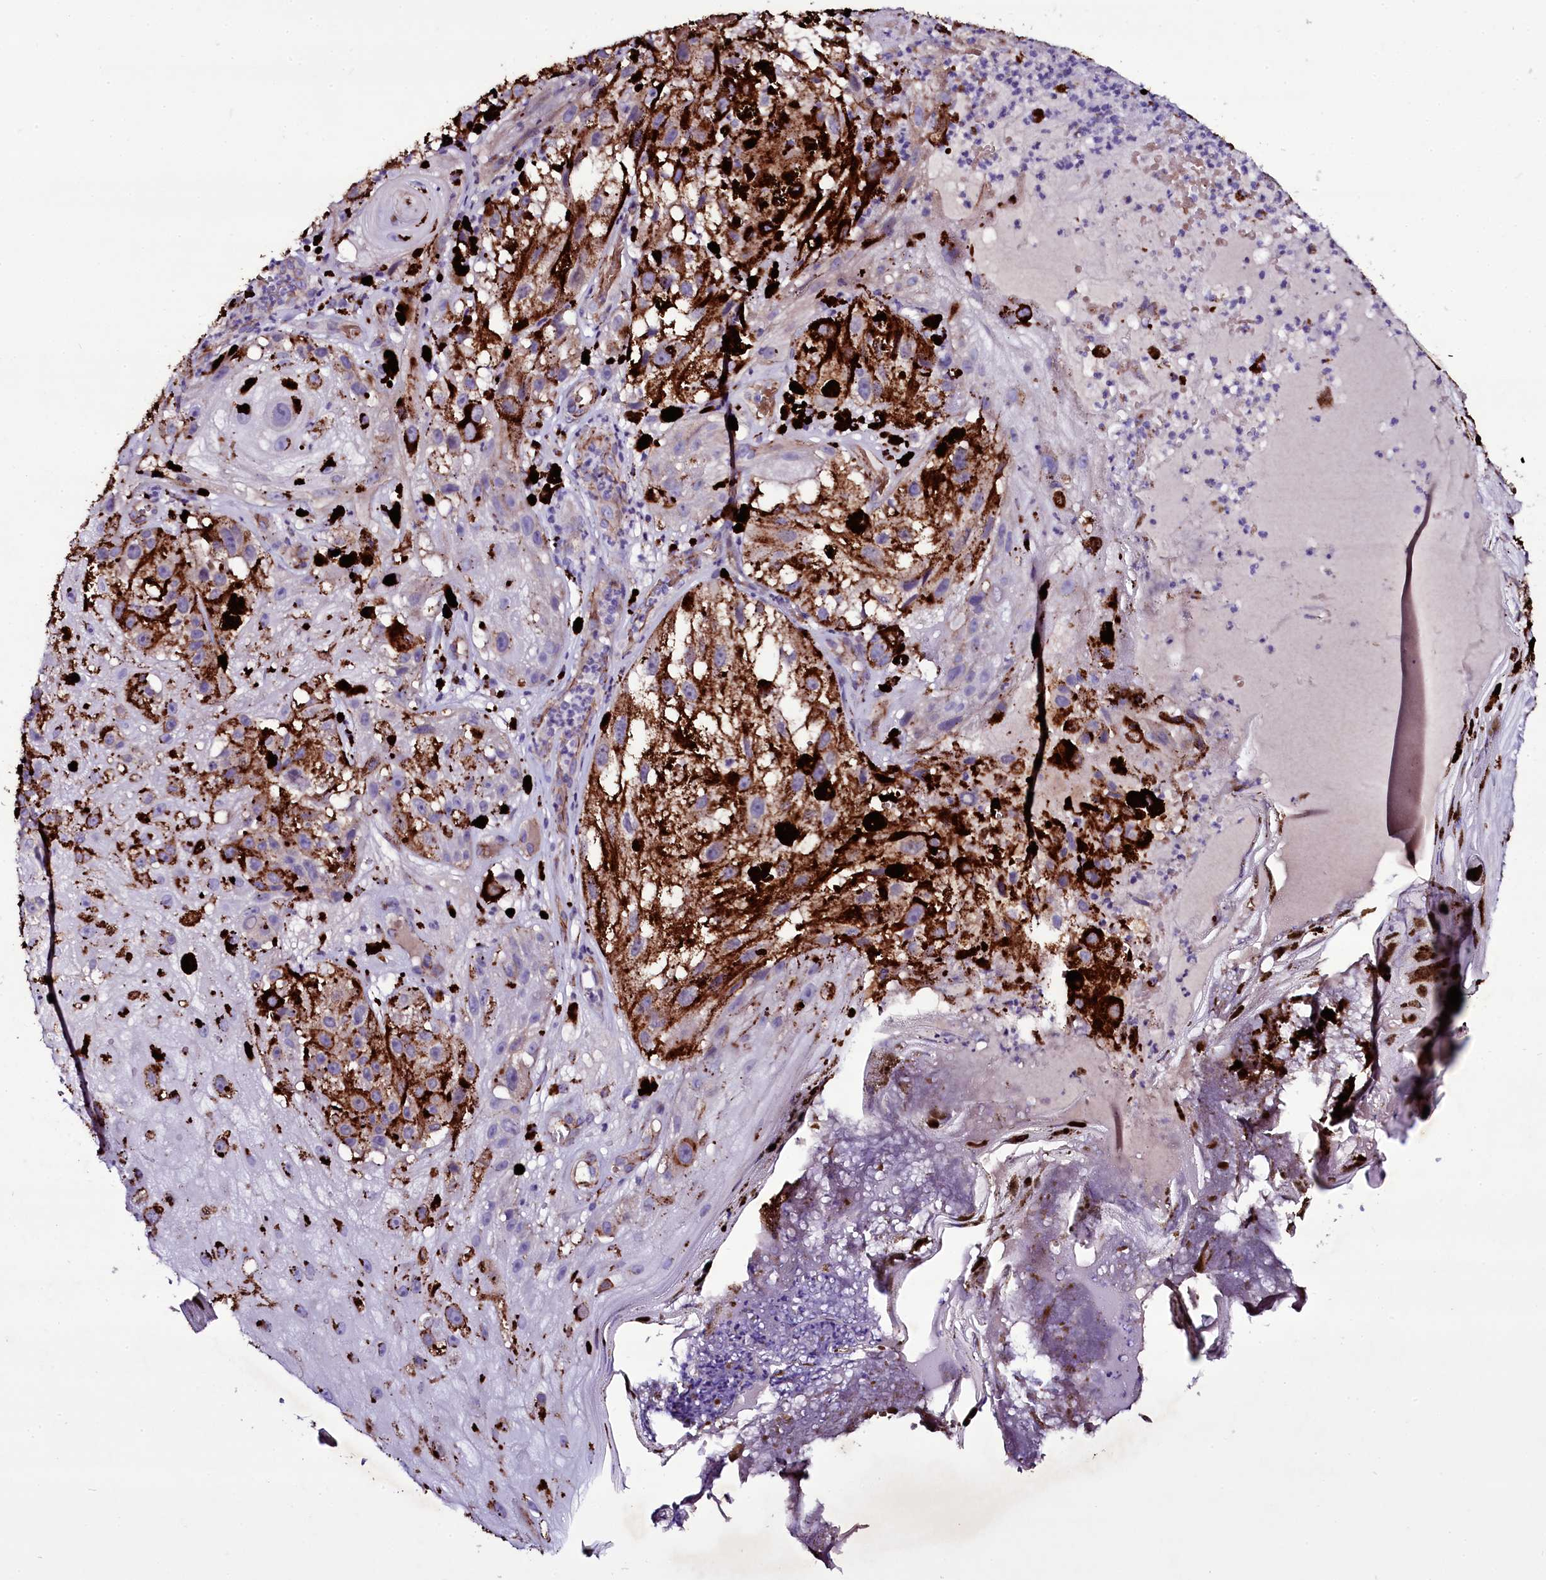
{"staining": {"intensity": "negative", "quantity": "none", "location": "none"}, "tissue": "melanoma", "cell_type": "Tumor cells", "image_type": "cancer", "snomed": [{"axis": "morphology", "description": "Malignant melanoma, NOS"}, {"axis": "topography", "description": "Skin"}], "caption": "DAB immunohistochemical staining of human malignant melanoma displays no significant staining in tumor cells. (Stains: DAB (3,3'-diaminobenzidine) IHC with hematoxylin counter stain, Microscopy: brightfield microscopy at high magnification).", "gene": "MEX3C", "patient": {"sex": "male", "age": 88}}